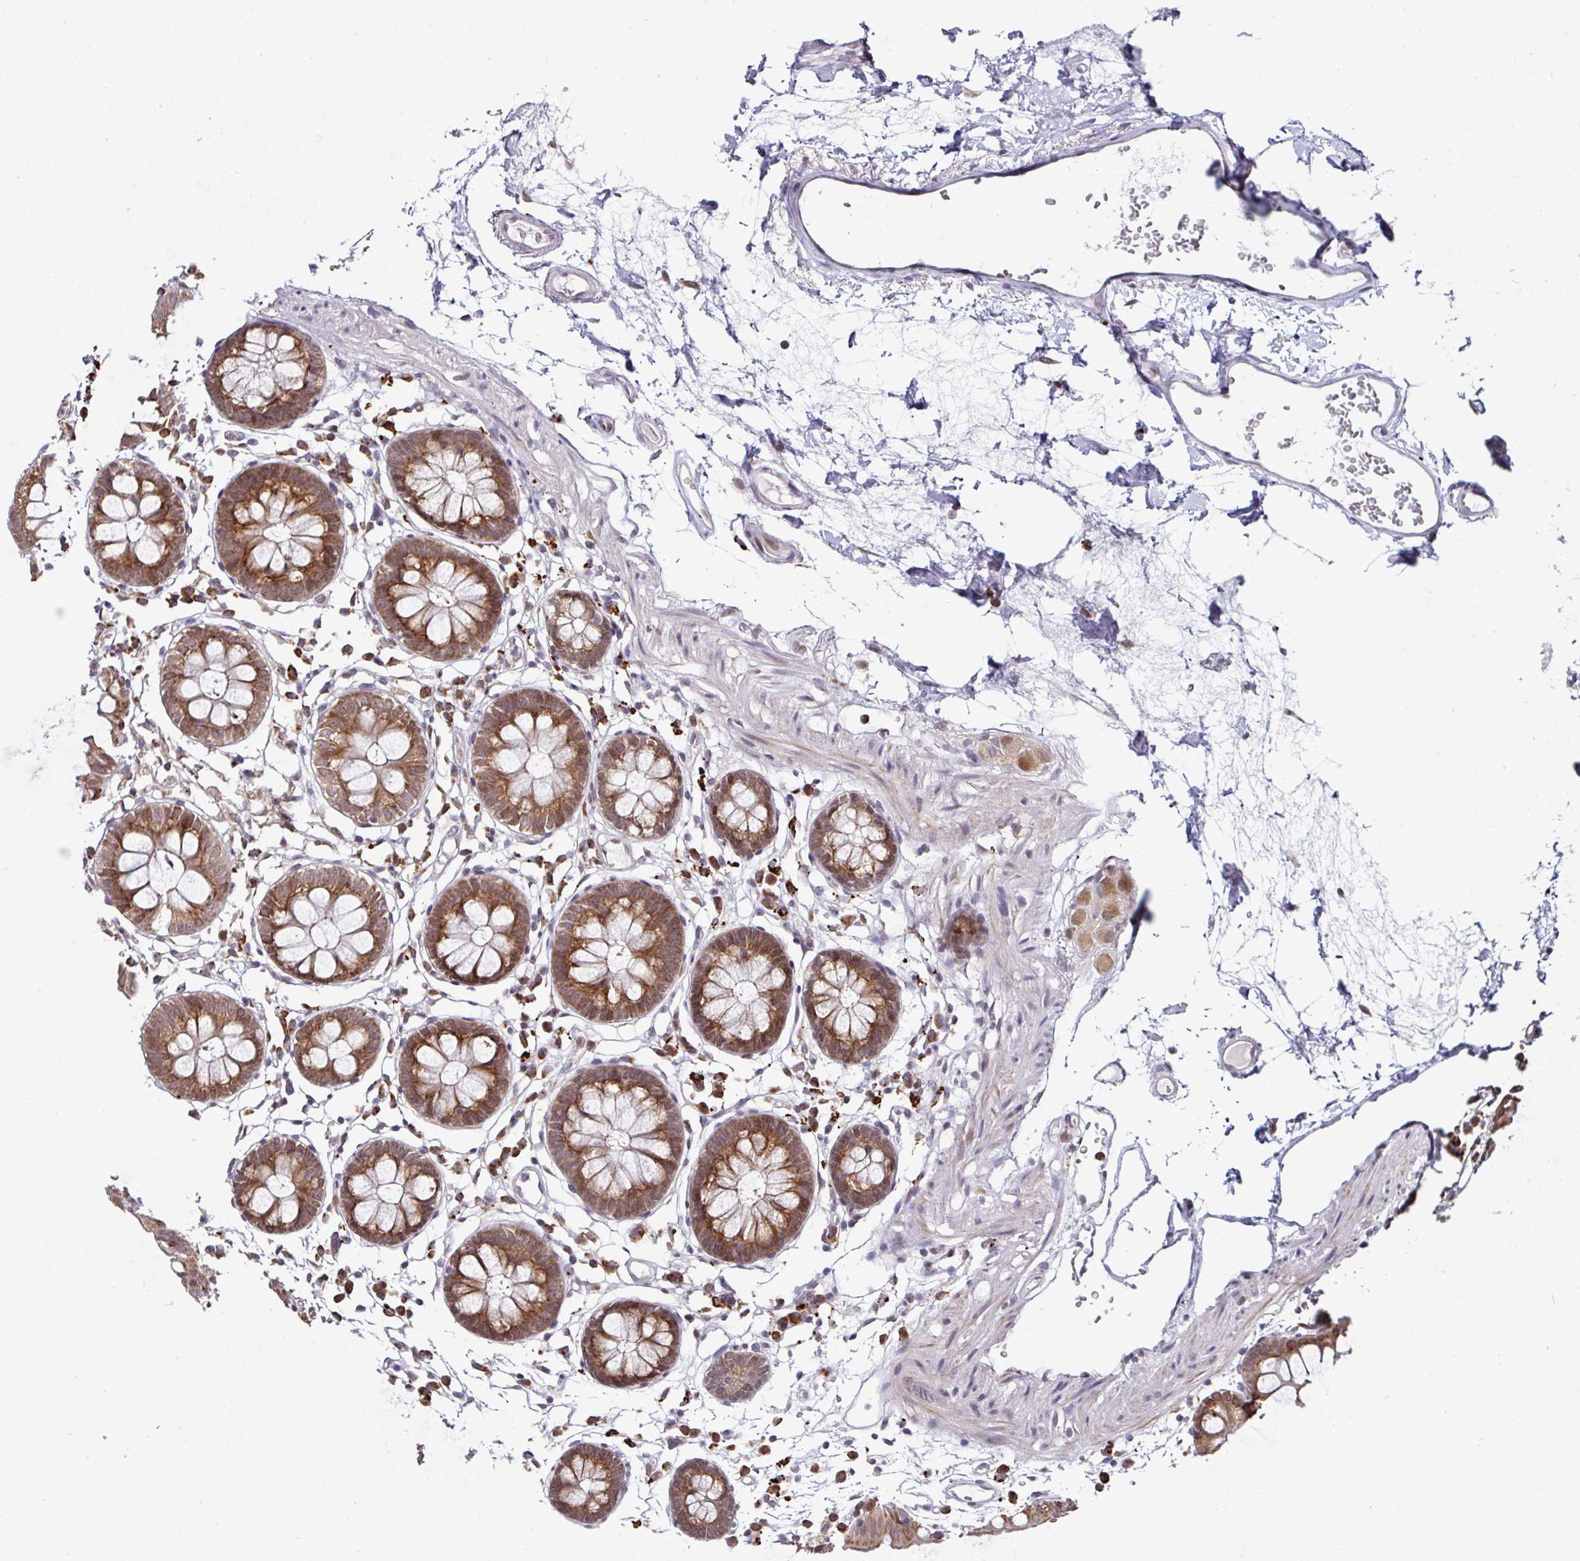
{"staining": {"intensity": "negative", "quantity": "none", "location": "none"}, "tissue": "colon", "cell_type": "Endothelial cells", "image_type": "normal", "snomed": [{"axis": "morphology", "description": "Normal tissue, NOS"}, {"axis": "topography", "description": "Colon"}], "caption": "The micrograph displays no staining of endothelial cells in unremarkable colon.", "gene": "APOLD1", "patient": {"sex": "female", "age": 84}}